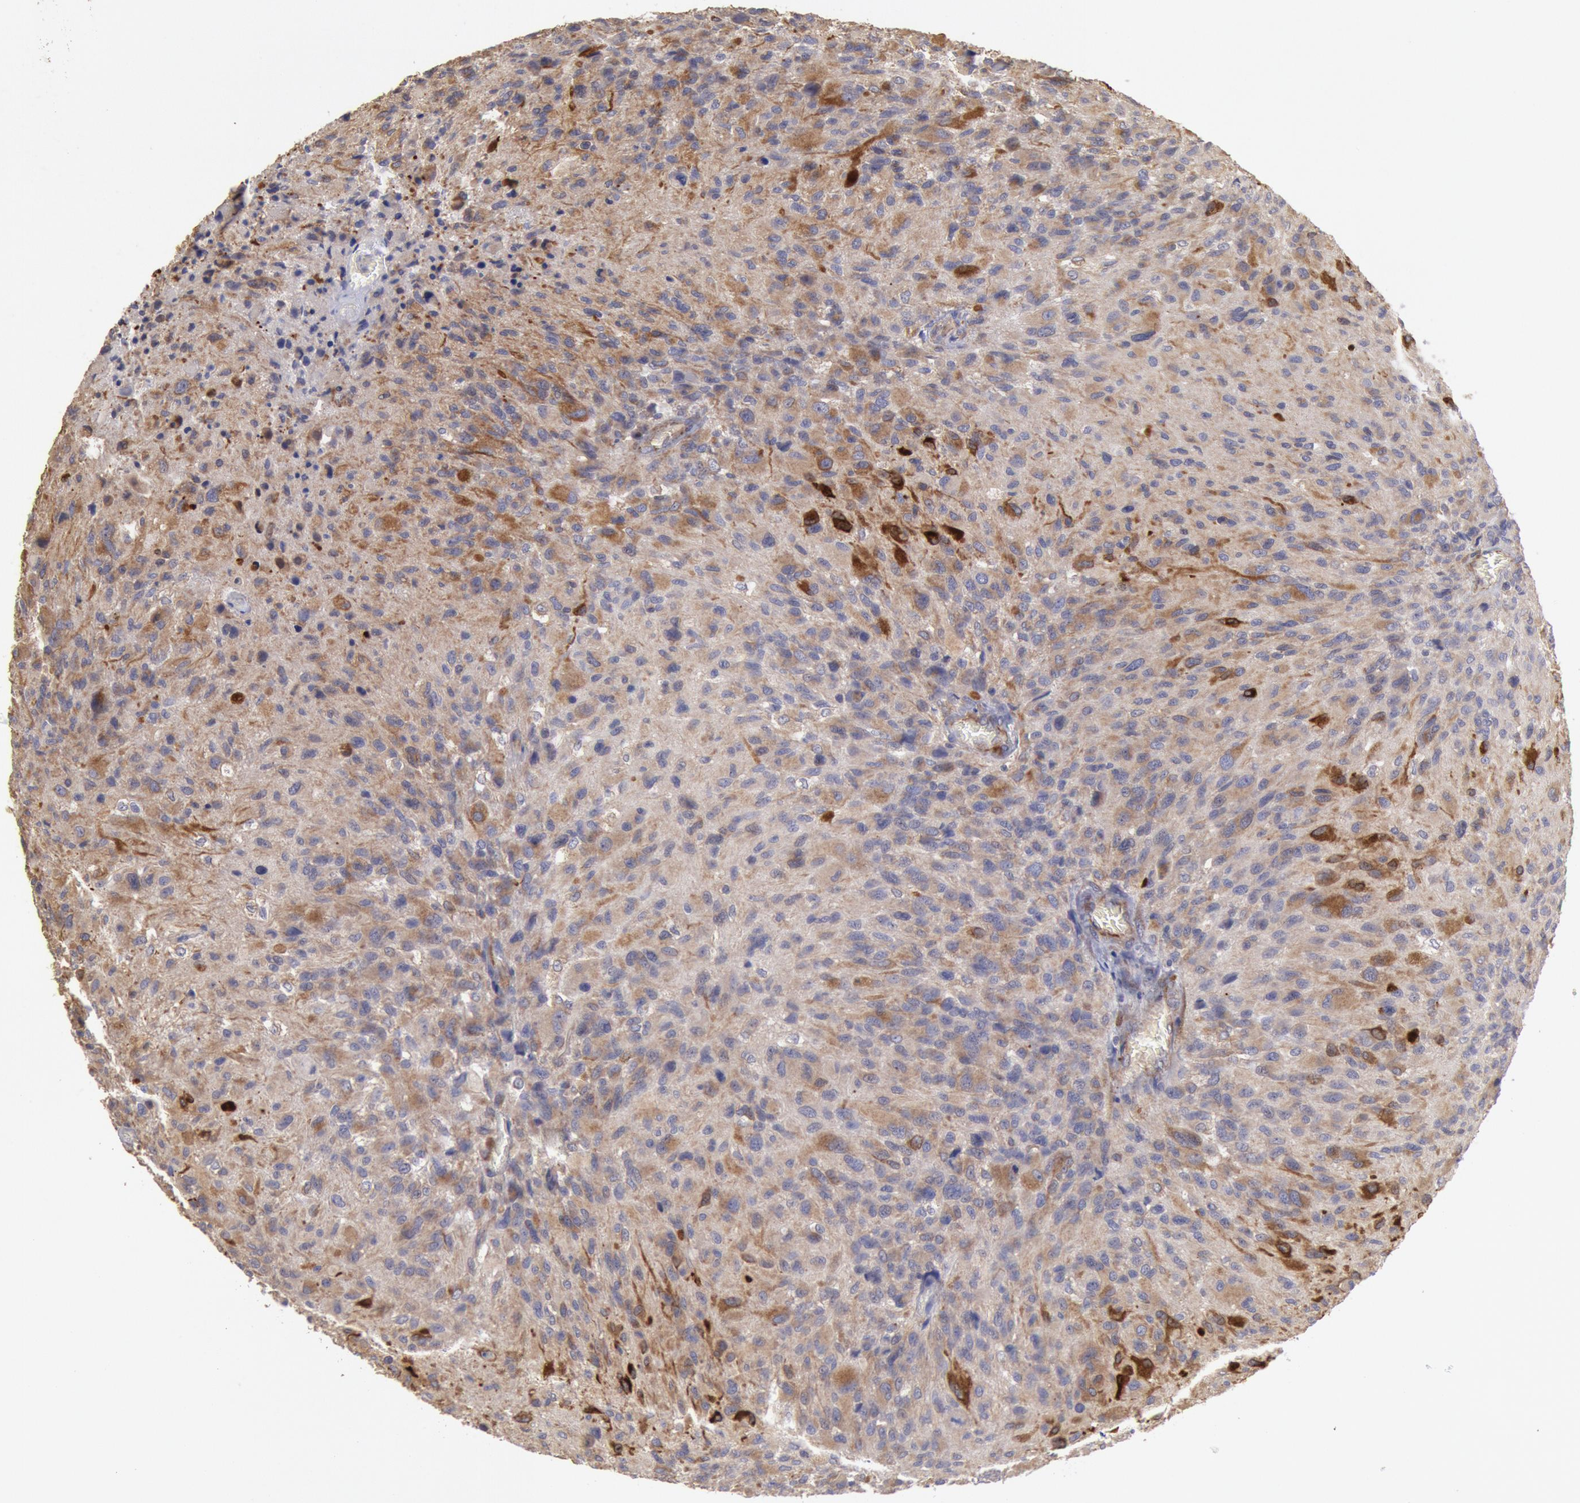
{"staining": {"intensity": "moderate", "quantity": "<25%", "location": "cytoplasmic/membranous"}, "tissue": "glioma", "cell_type": "Tumor cells", "image_type": "cancer", "snomed": [{"axis": "morphology", "description": "Glioma, malignant, High grade"}, {"axis": "topography", "description": "Brain"}], "caption": "Malignant glioma (high-grade) stained for a protein (brown) shows moderate cytoplasmic/membranous positive staining in about <25% of tumor cells.", "gene": "RNF139", "patient": {"sex": "male", "age": 69}}